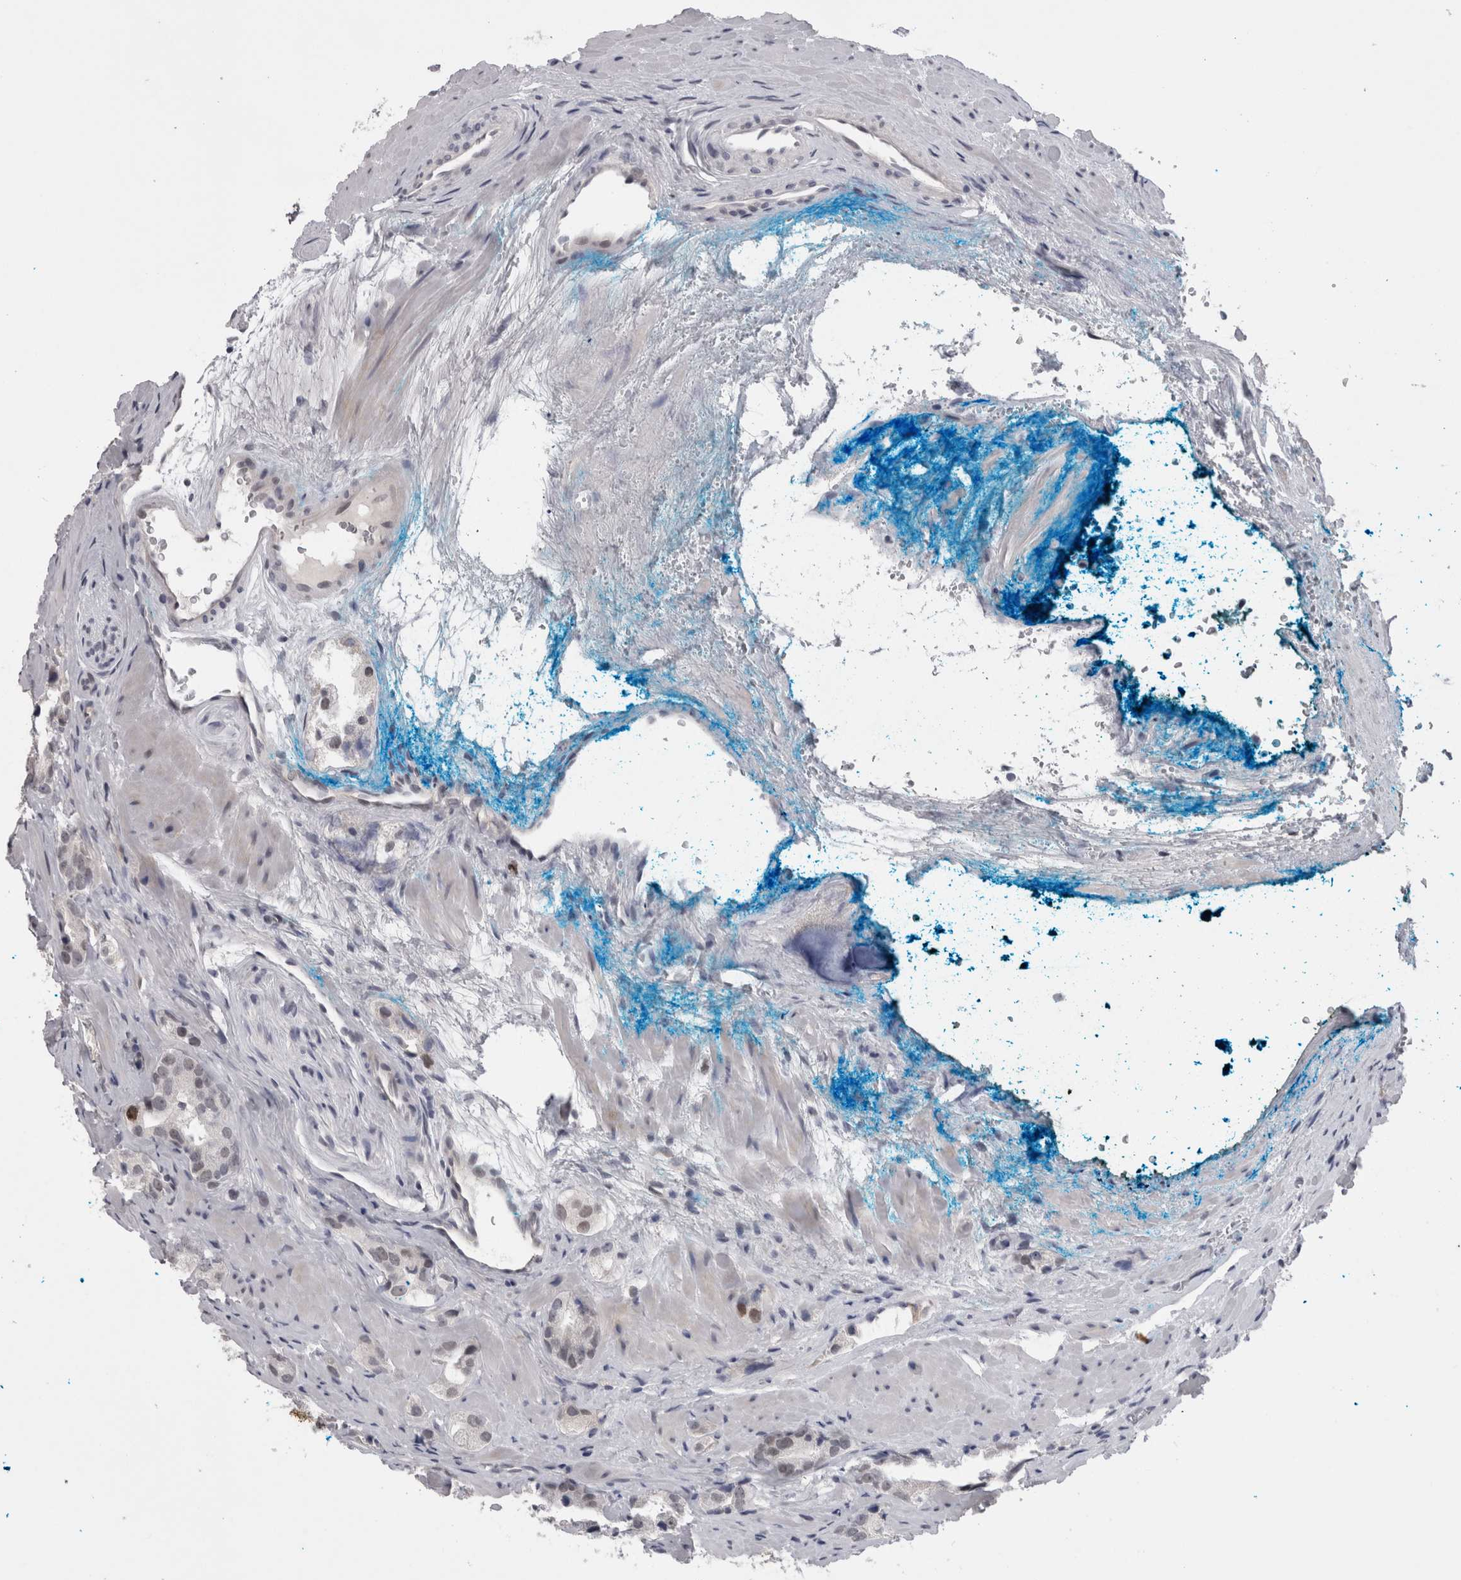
{"staining": {"intensity": "weak", "quantity": "<25%", "location": "nuclear"}, "tissue": "prostate cancer", "cell_type": "Tumor cells", "image_type": "cancer", "snomed": [{"axis": "morphology", "description": "Adenocarcinoma, High grade"}, {"axis": "topography", "description": "Prostate"}], "caption": "Immunohistochemical staining of prostate cancer (high-grade adenocarcinoma) demonstrates no significant positivity in tumor cells.", "gene": "KIF18B", "patient": {"sex": "male", "age": 63}}